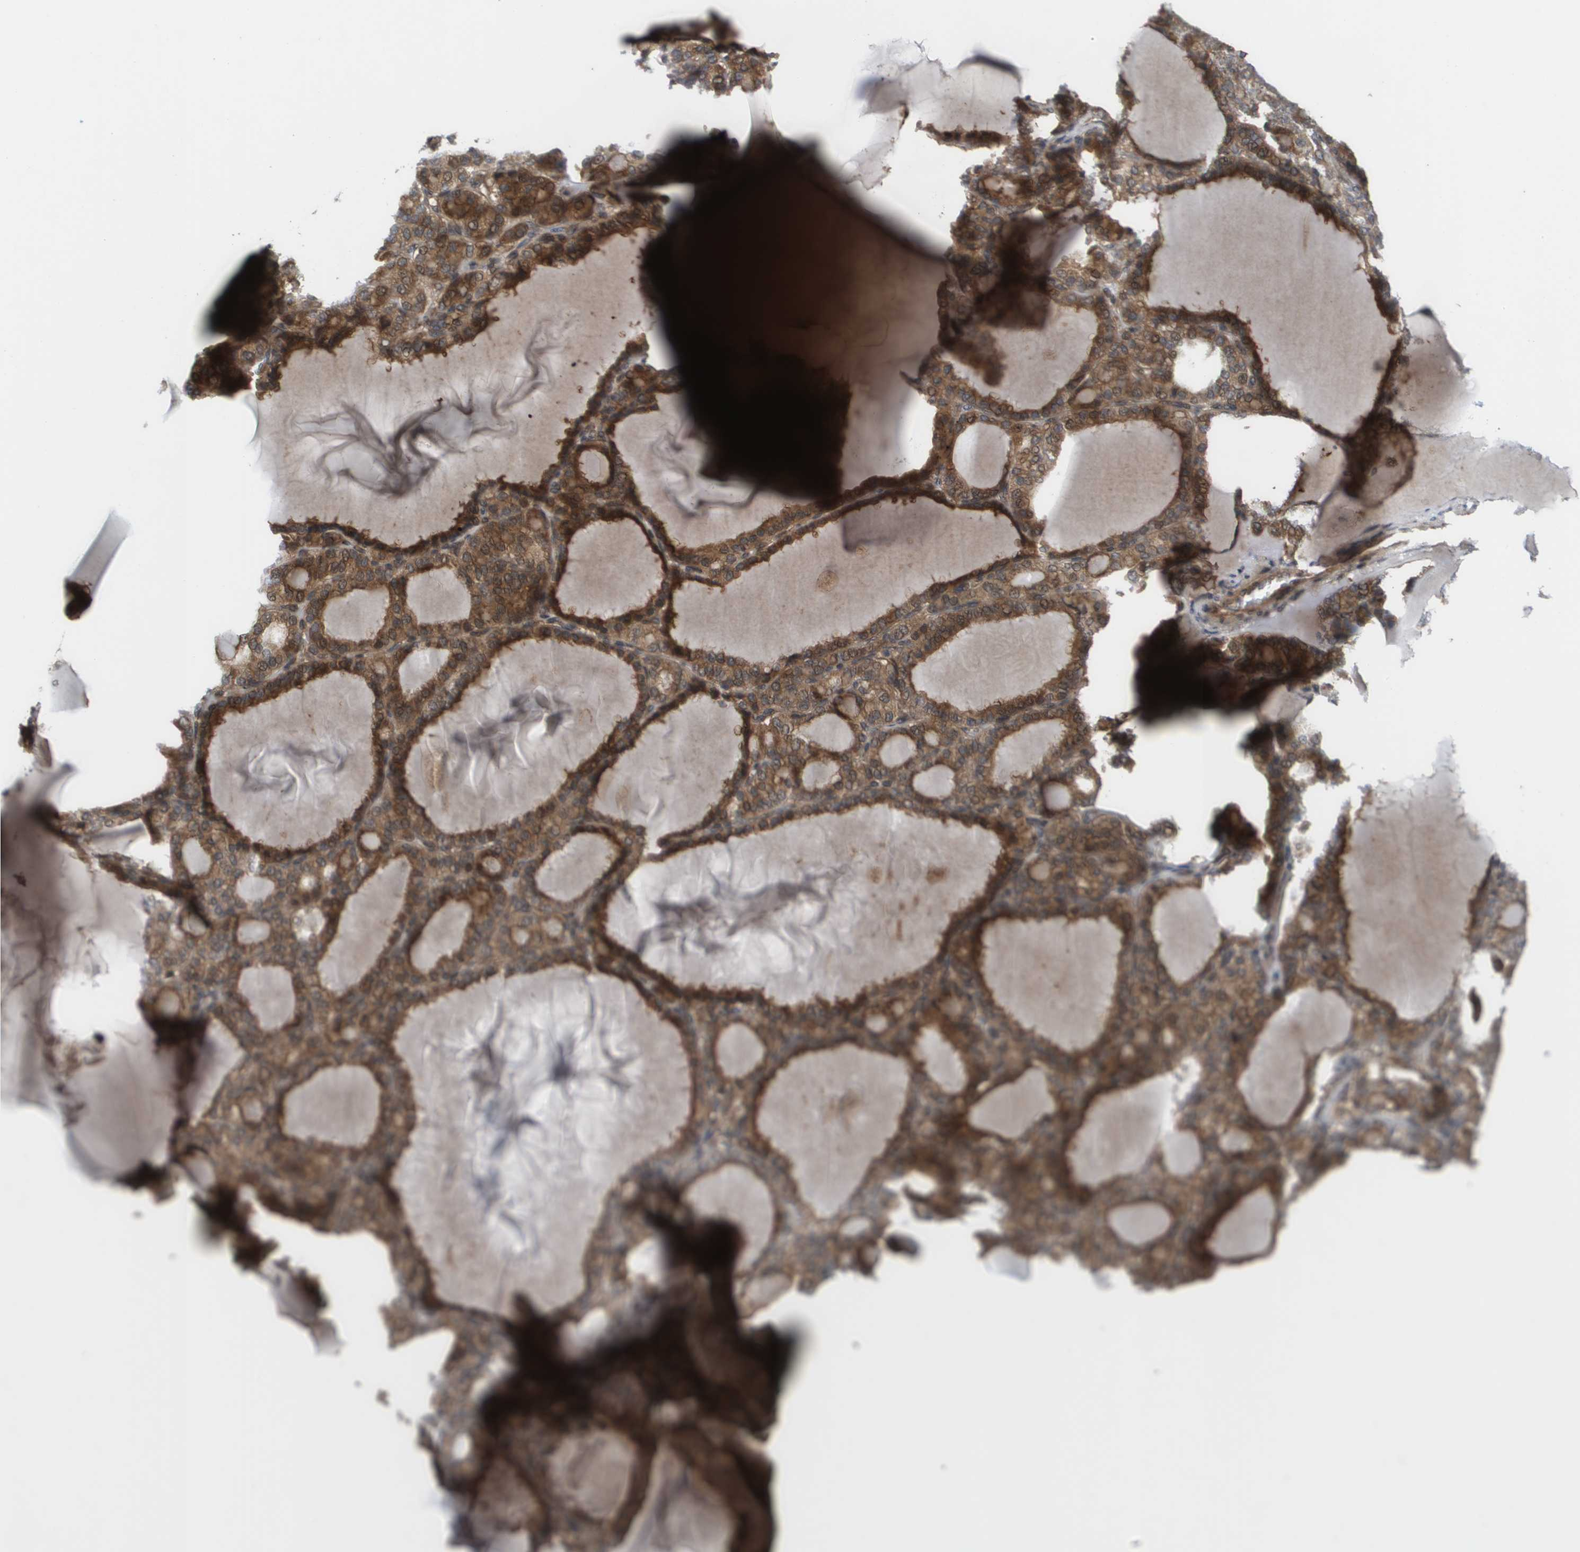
{"staining": {"intensity": "moderate", "quantity": ">75%", "location": "cytoplasmic/membranous,nuclear"}, "tissue": "thyroid gland", "cell_type": "Glandular cells", "image_type": "normal", "snomed": [{"axis": "morphology", "description": "Normal tissue, NOS"}, {"axis": "topography", "description": "Thyroid gland"}], "caption": "Protein staining of normal thyroid gland displays moderate cytoplasmic/membranous,nuclear staining in approximately >75% of glandular cells.", "gene": "CTPS2", "patient": {"sex": "female", "age": 28}}